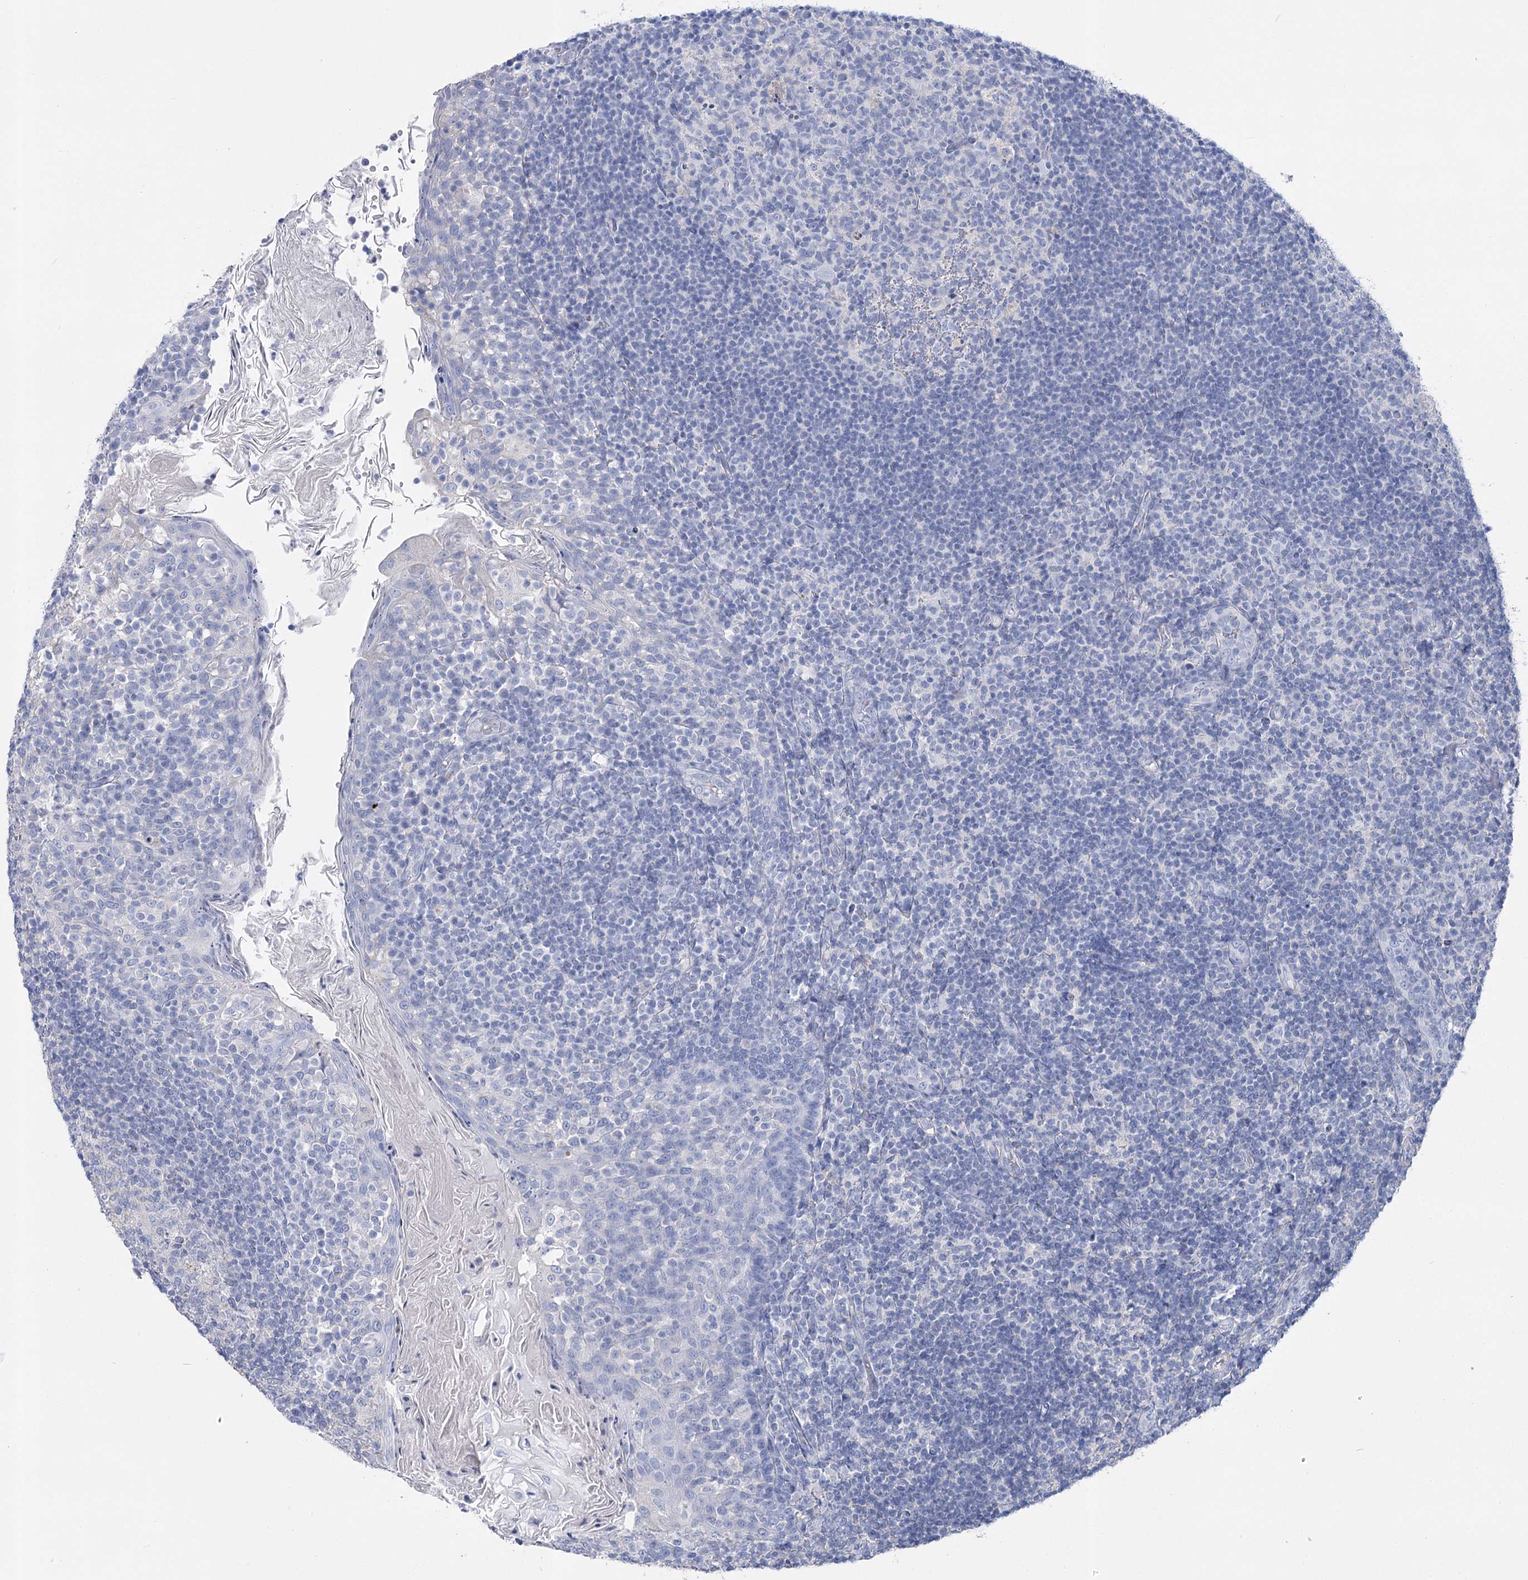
{"staining": {"intensity": "negative", "quantity": "none", "location": "none"}, "tissue": "tonsil", "cell_type": "Germinal center cells", "image_type": "normal", "snomed": [{"axis": "morphology", "description": "Normal tissue, NOS"}, {"axis": "topography", "description": "Tonsil"}], "caption": "A high-resolution micrograph shows IHC staining of normal tonsil, which reveals no significant expression in germinal center cells.", "gene": "PCDHA1", "patient": {"sex": "female", "age": 19}}